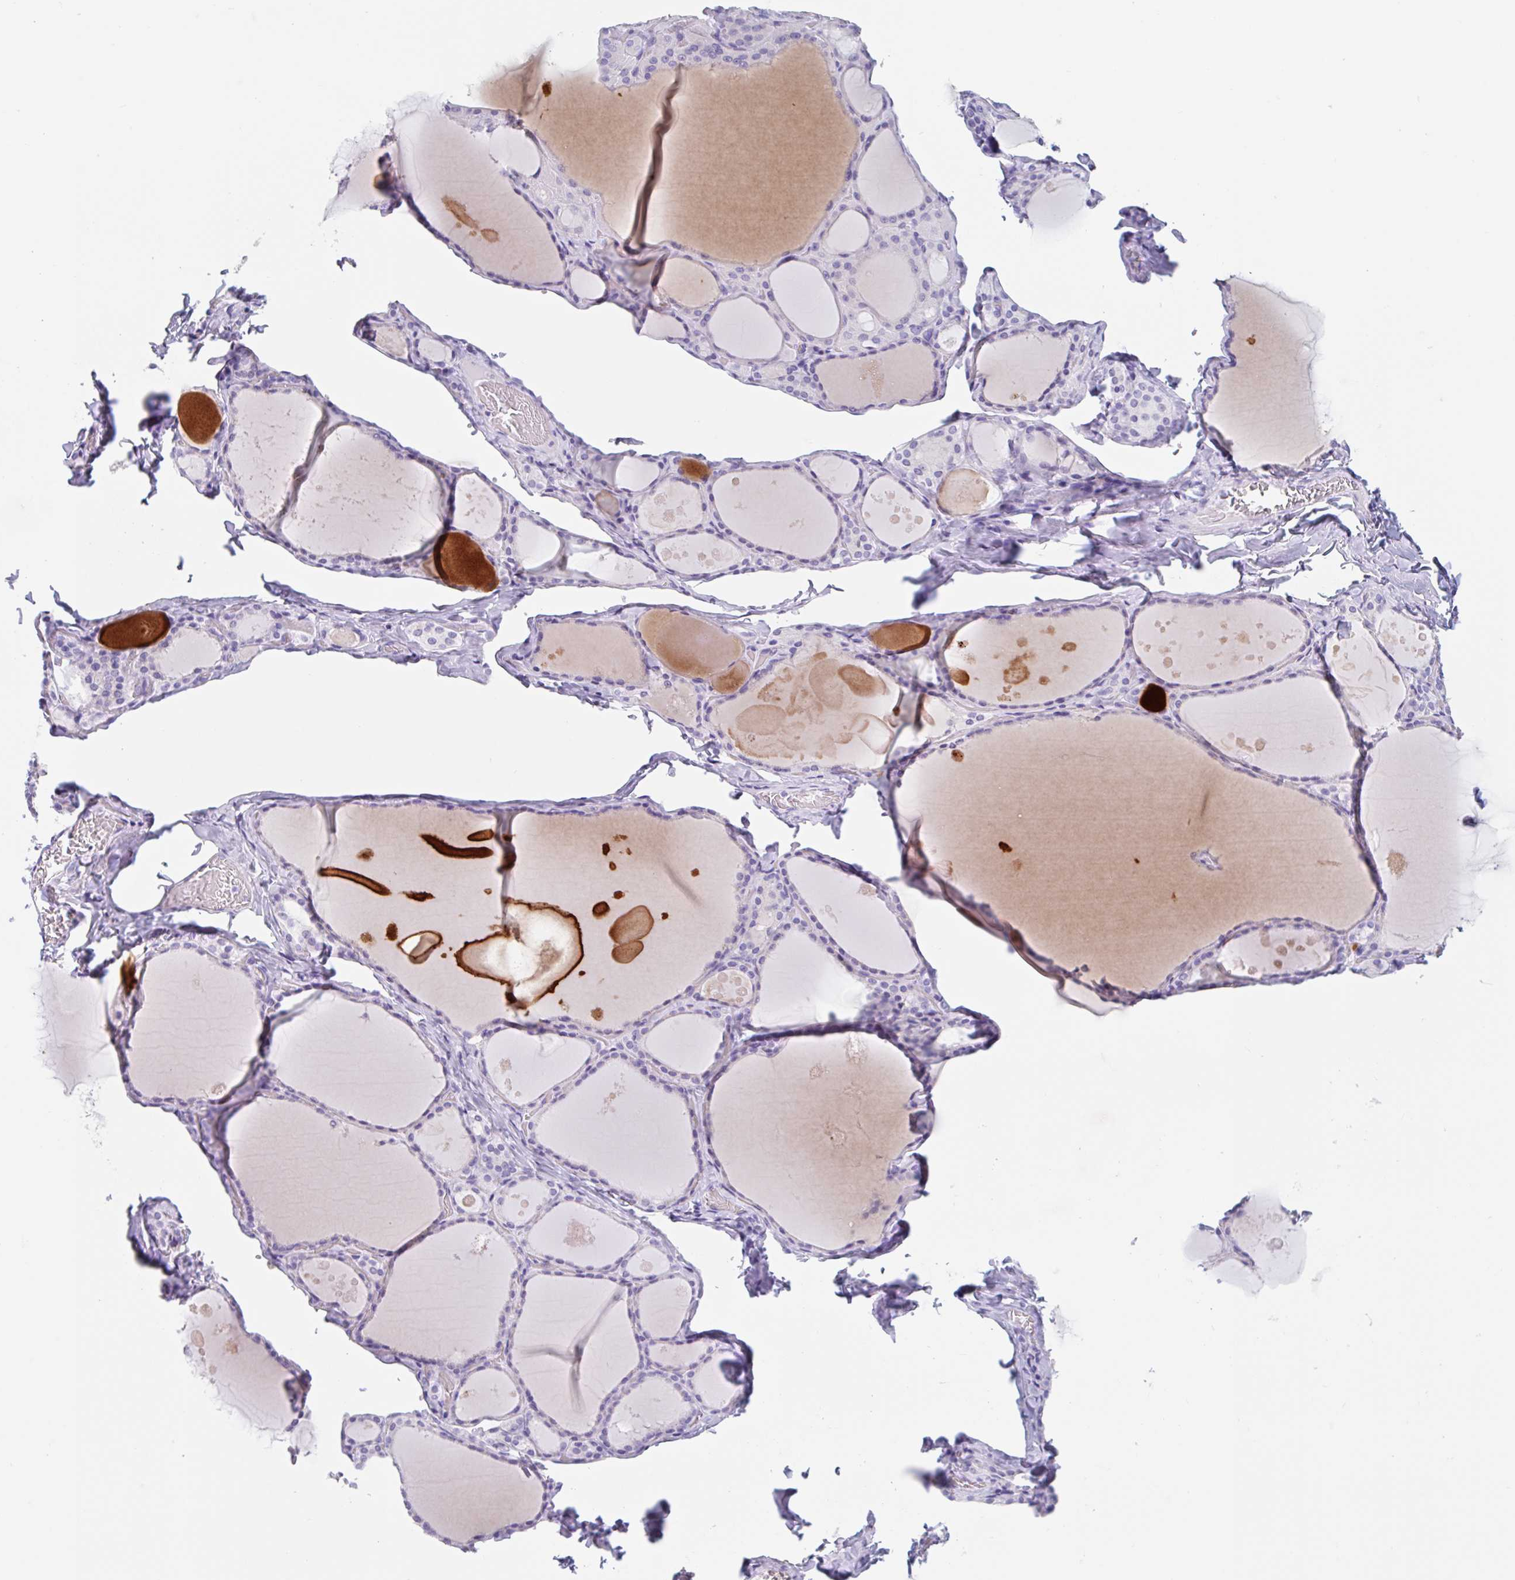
{"staining": {"intensity": "negative", "quantity": "none", "location": "none"}, "tissue": "thyroid gland", "cell_type": "Glandular cells", "image_type": "normal", "snomed": [{"axis": "morphology", "description": "Normal tissue, NOS"}, {"axis": "topography", "description": "Thyroid gland"}], "caption": "Histopathology image shows no protein expression in glandular cells of unremarkable thyroid gland.", "gene": "EMC4", "patient": {"sex": "male", "age": 56}}